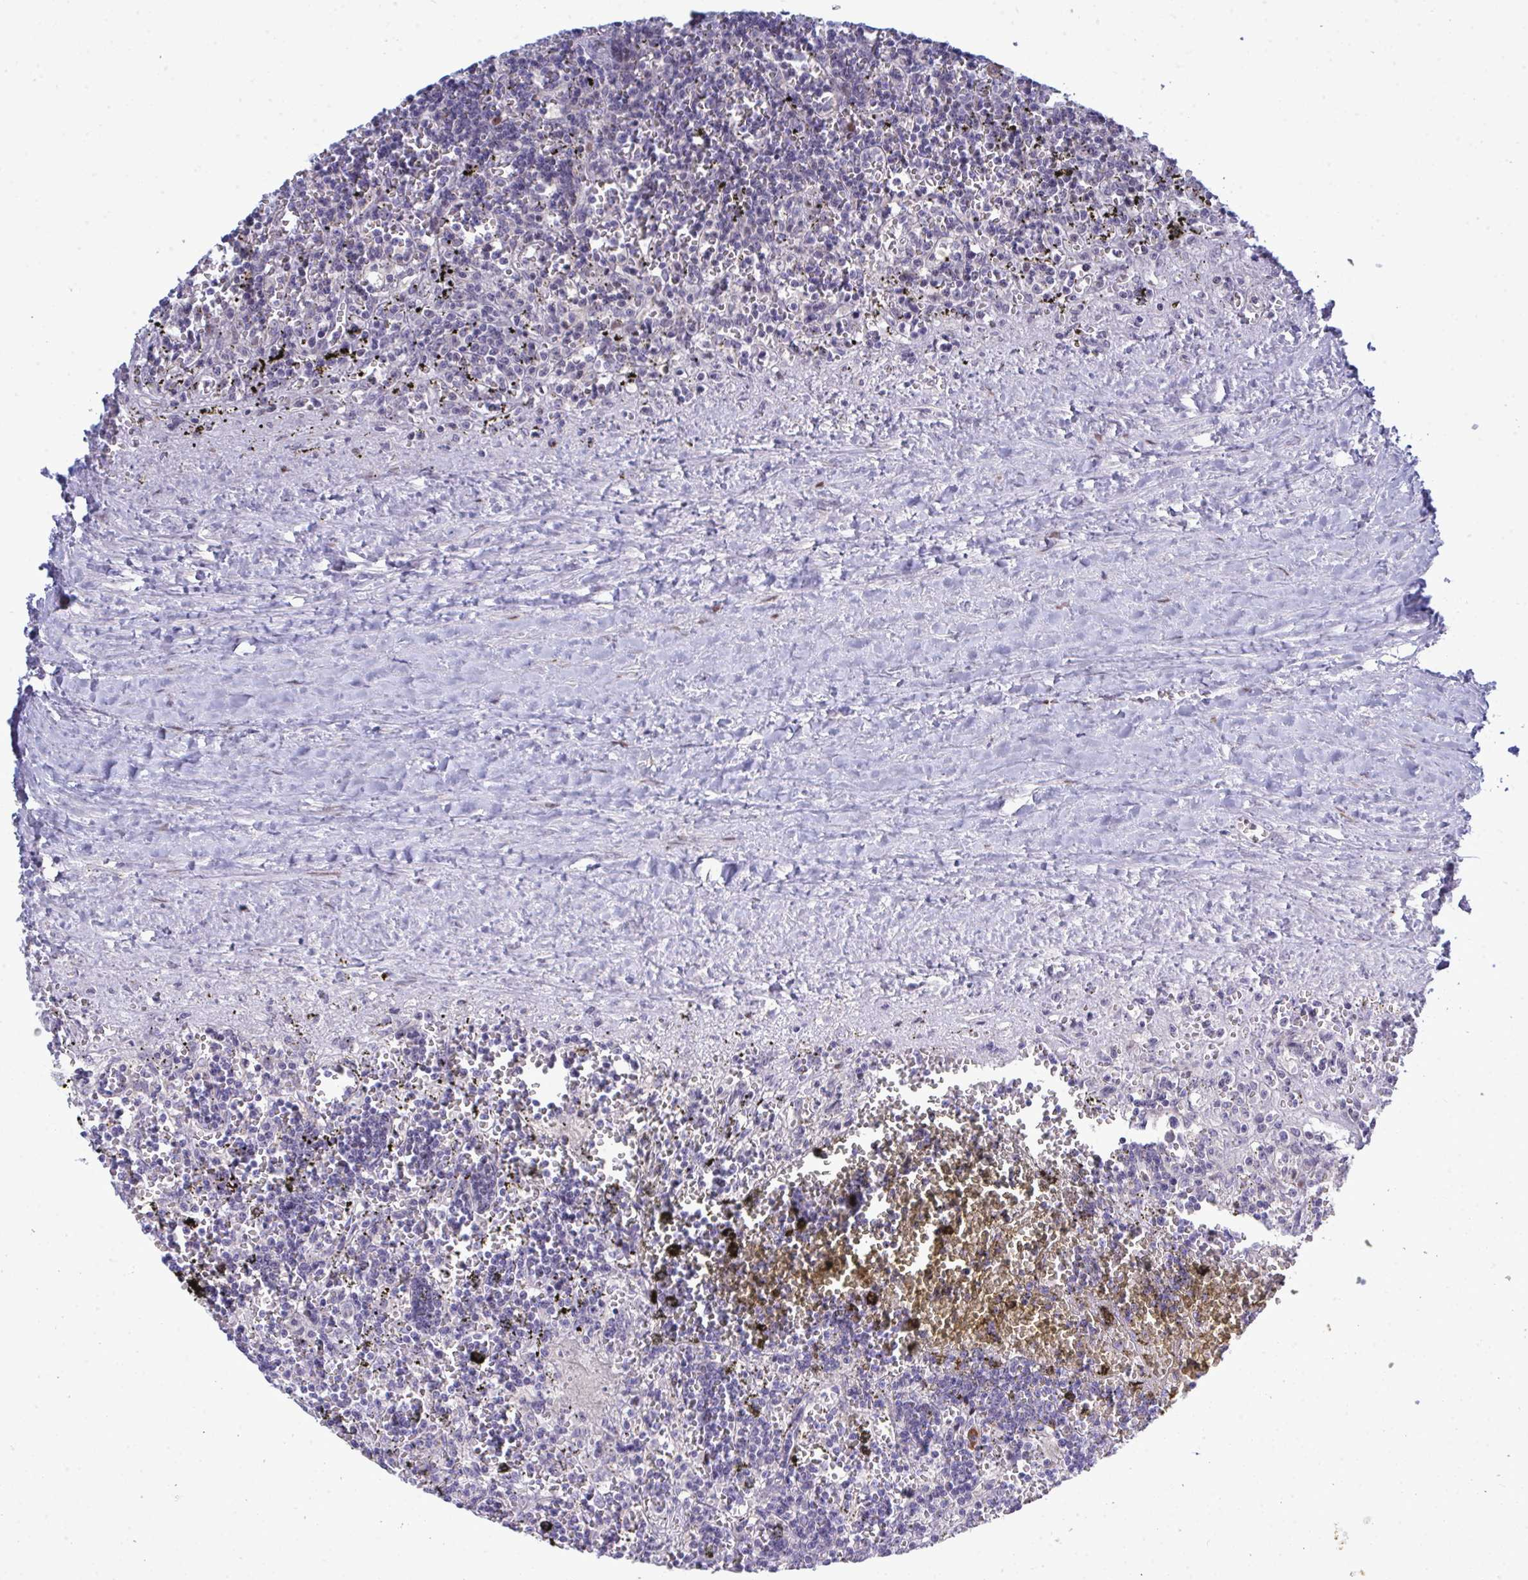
{"staining": {"intensity": "negative", "quantity": "none", "location": "none"}, "tissue": "lymphoma", "cell_type": "Tumor cells", "image_type": "cancer", "snomed": [{"axis": "morphology", "description": "Malignant lymphoma, non-Hodgkin's type, Low grade"}, {"axis": "topography", "description": "Spleen"}], "caption": "Immunohistochemistry (IHC) micrograph of neoplastic tissue: low-grade malignant lymphoma, non-Hodgkin's type stained with DAB reveals no significant protein expression in tumor cells.", "gene": "TAB1", "patient": {"sex": "male", "age": 60}}